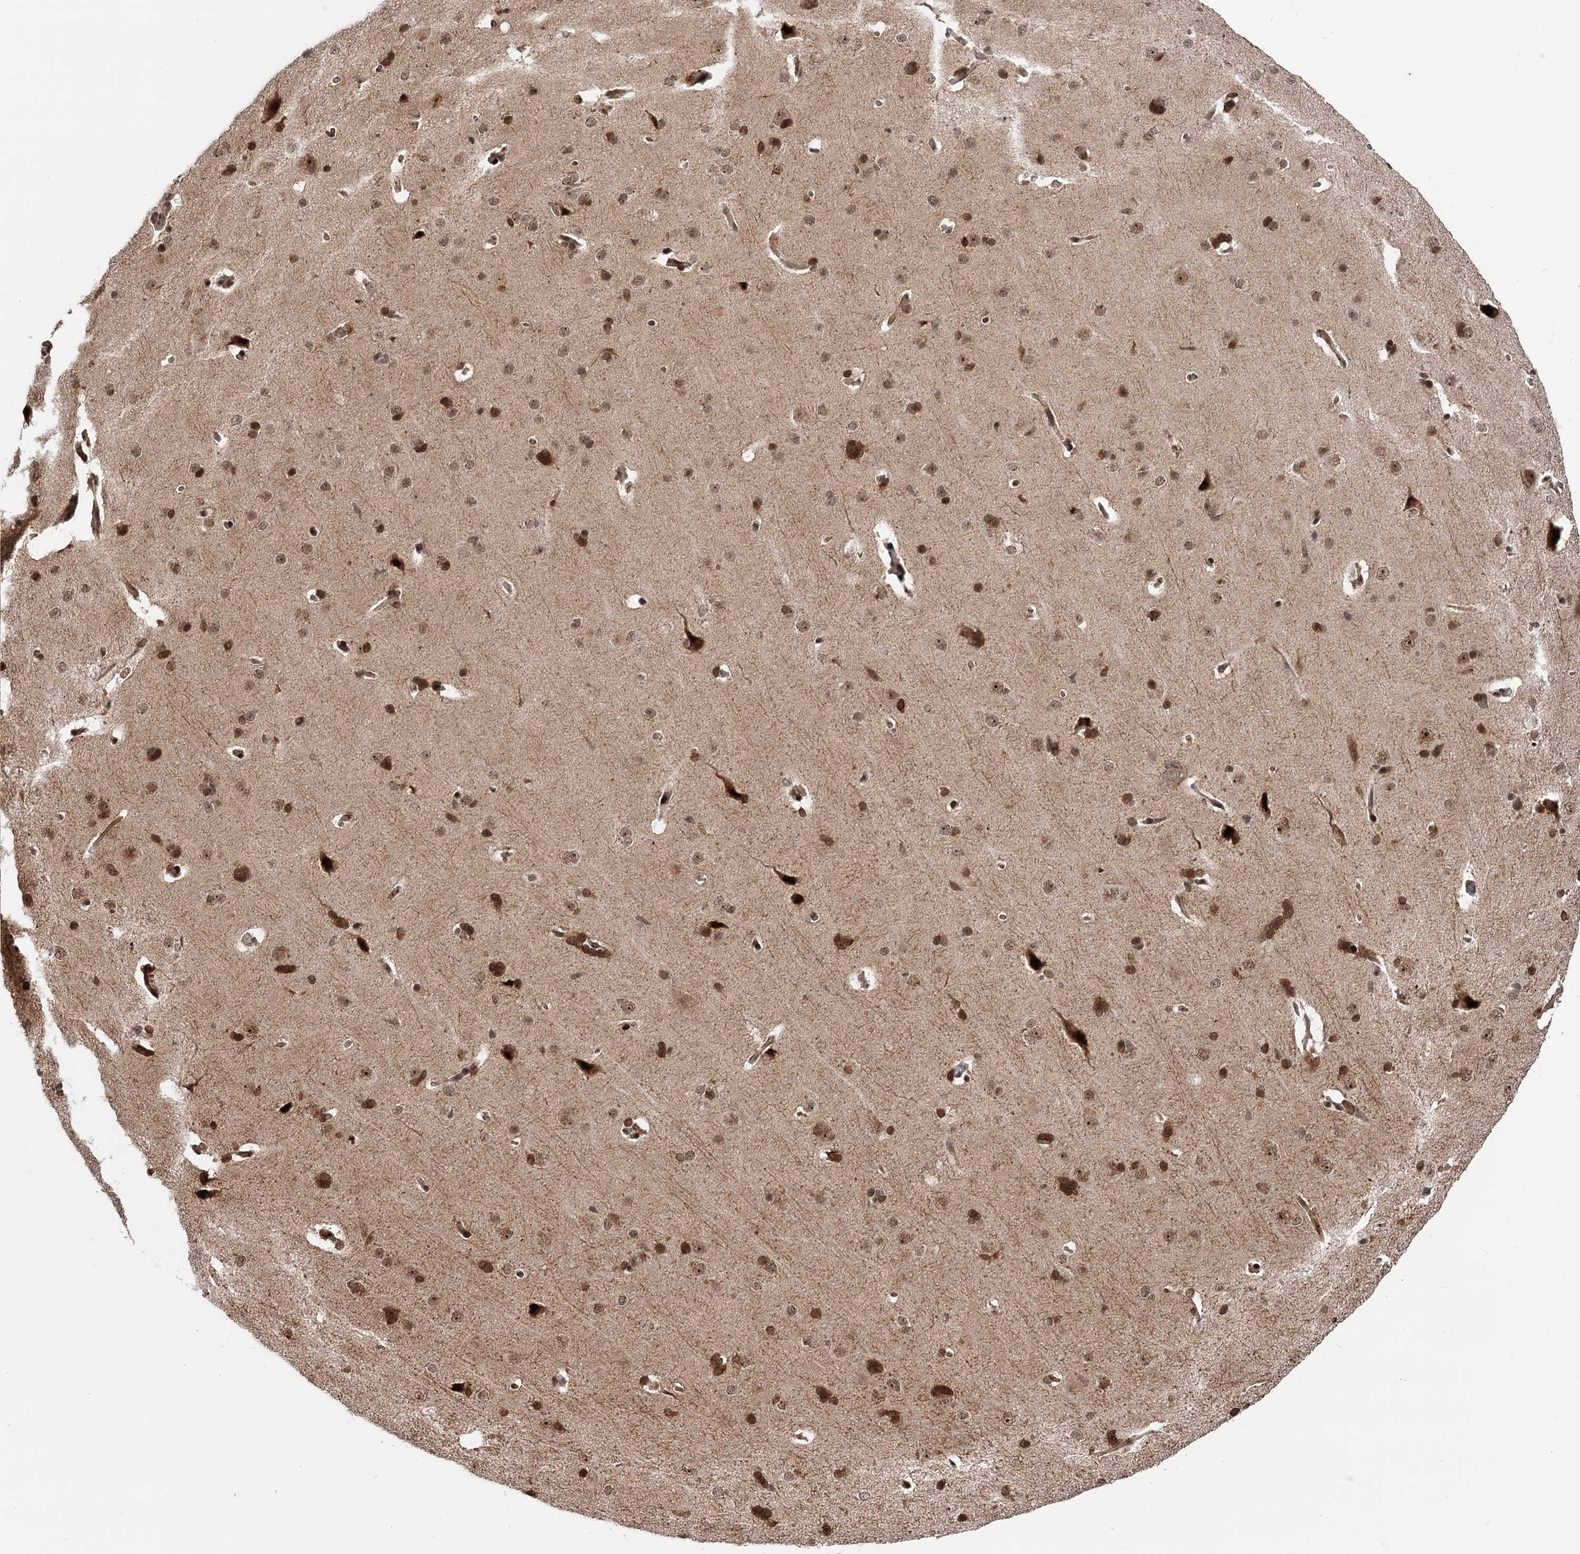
{"staining": {"intensity": "moderate", "quantity": ">75%", "location": "cytoplasmic/membranous,nuclear"}, "tissue": "cerebral cortex", "cell_type": "Endothelial cells", "image_type": "normal", "snomed": [{"axis": "morphology", "description": "Normal tissue, NOS"}, {"axis": "topography", "description": "Cerebral cortex"}], "caption": "A medium amount of moderate cytoplasmic/membranous,nuclear positivity is present in approximately >75% of endothelial cells in benign cerebral cortex.", "gene": "MAML1", "patient": {"sex": "male", "age": 62}}